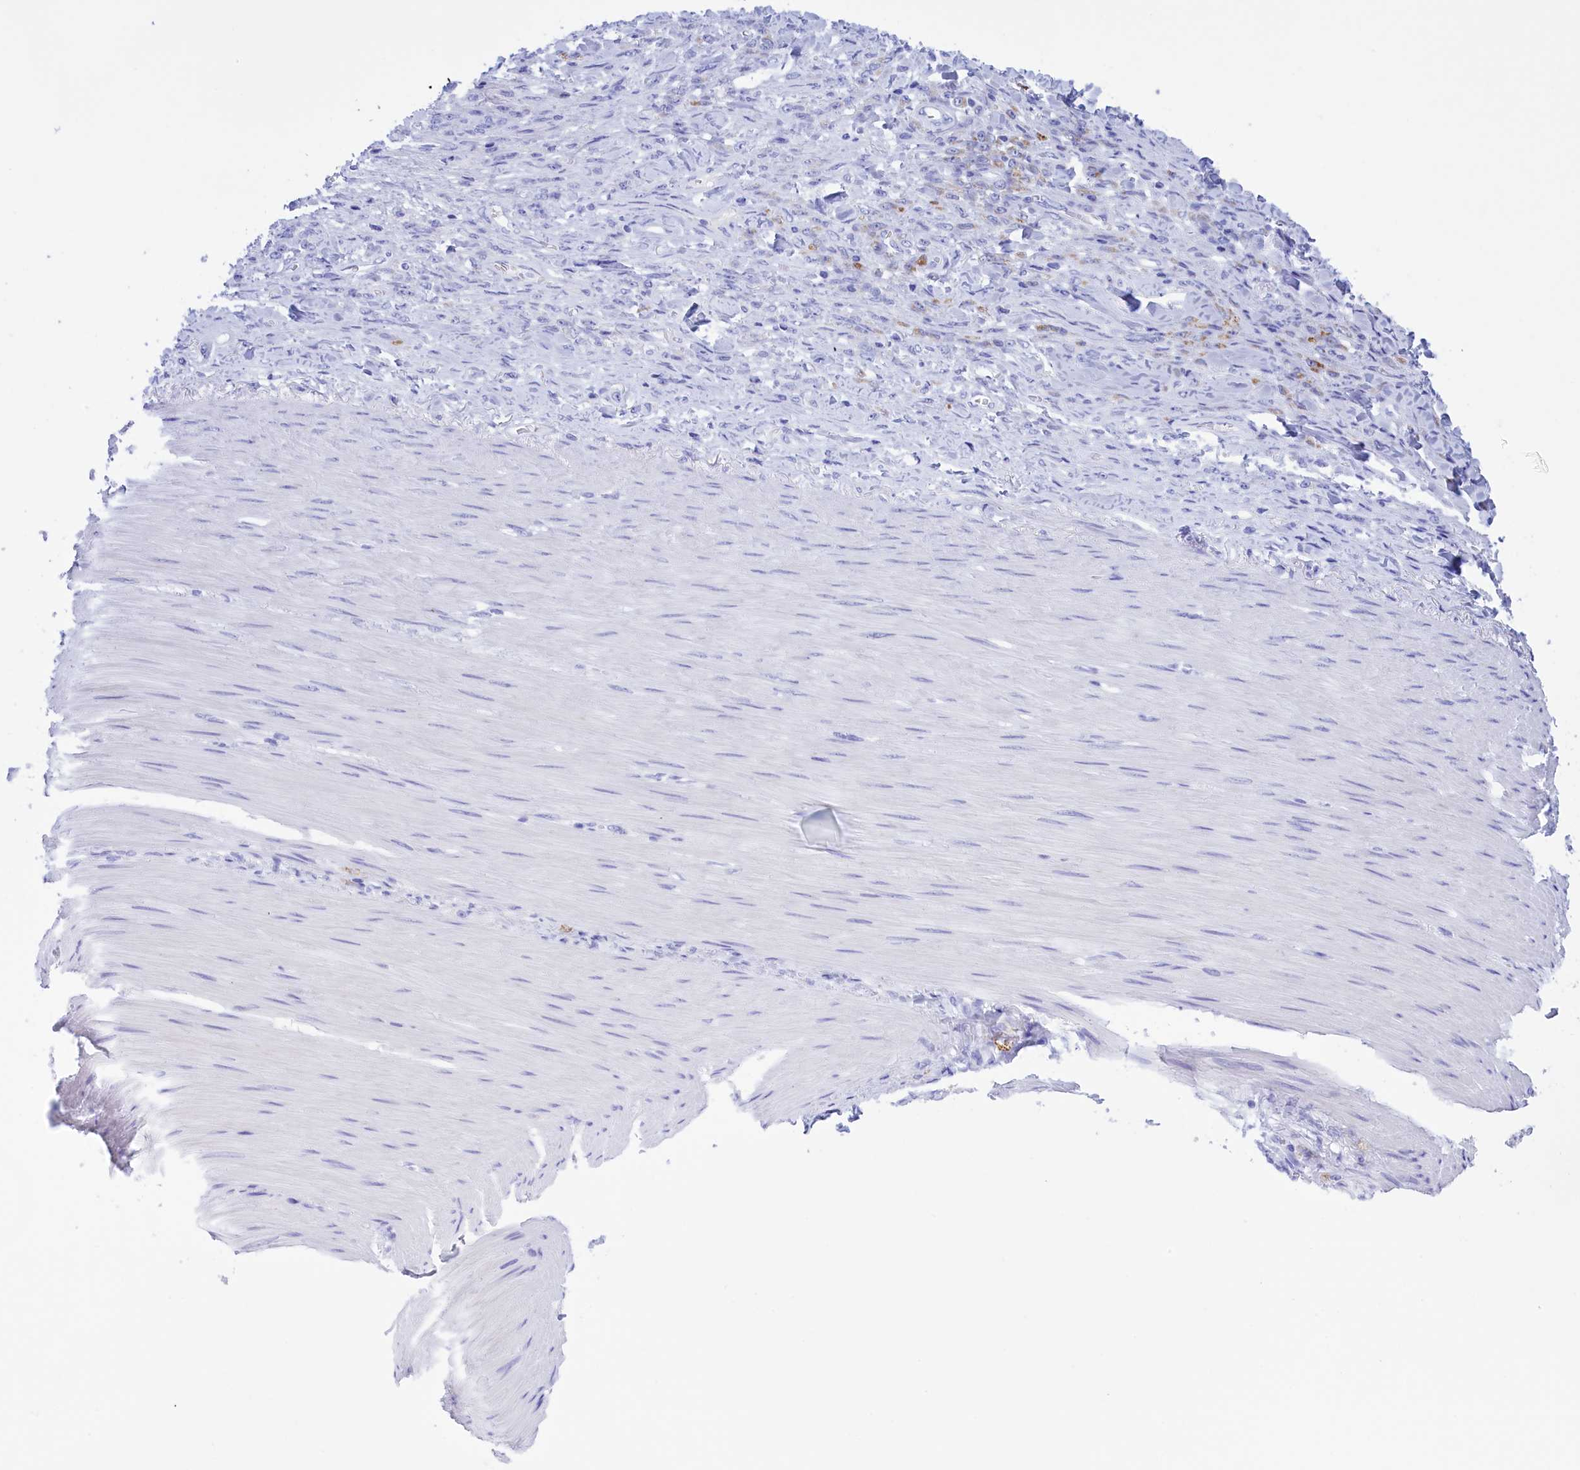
{"staining": {"intensity": "negative", "quantity": "none", "location": "none"}, "tissue": "stomach cancer", "cell_type": "Tumor cells", "image_type": "cancer", "snomed": [{"axis": "morphology", "description": "Normal tissue, NOS"}, {"axis": "morphology", "description": "Adenocarcinoma, NOS"}, {"axis": "topography", "description": "Stomach"}], "caption": "Immunohistochemistry histopathology image of stomach cancer stained for a protein (brown), which exhibits no positivity in tumor cells. The staining is performed using DAB brown chromogen with nuclei counter-stained in using hematoxylin.", "gene": "BRI3", "patient": {"sex": "male", "age": 82}}